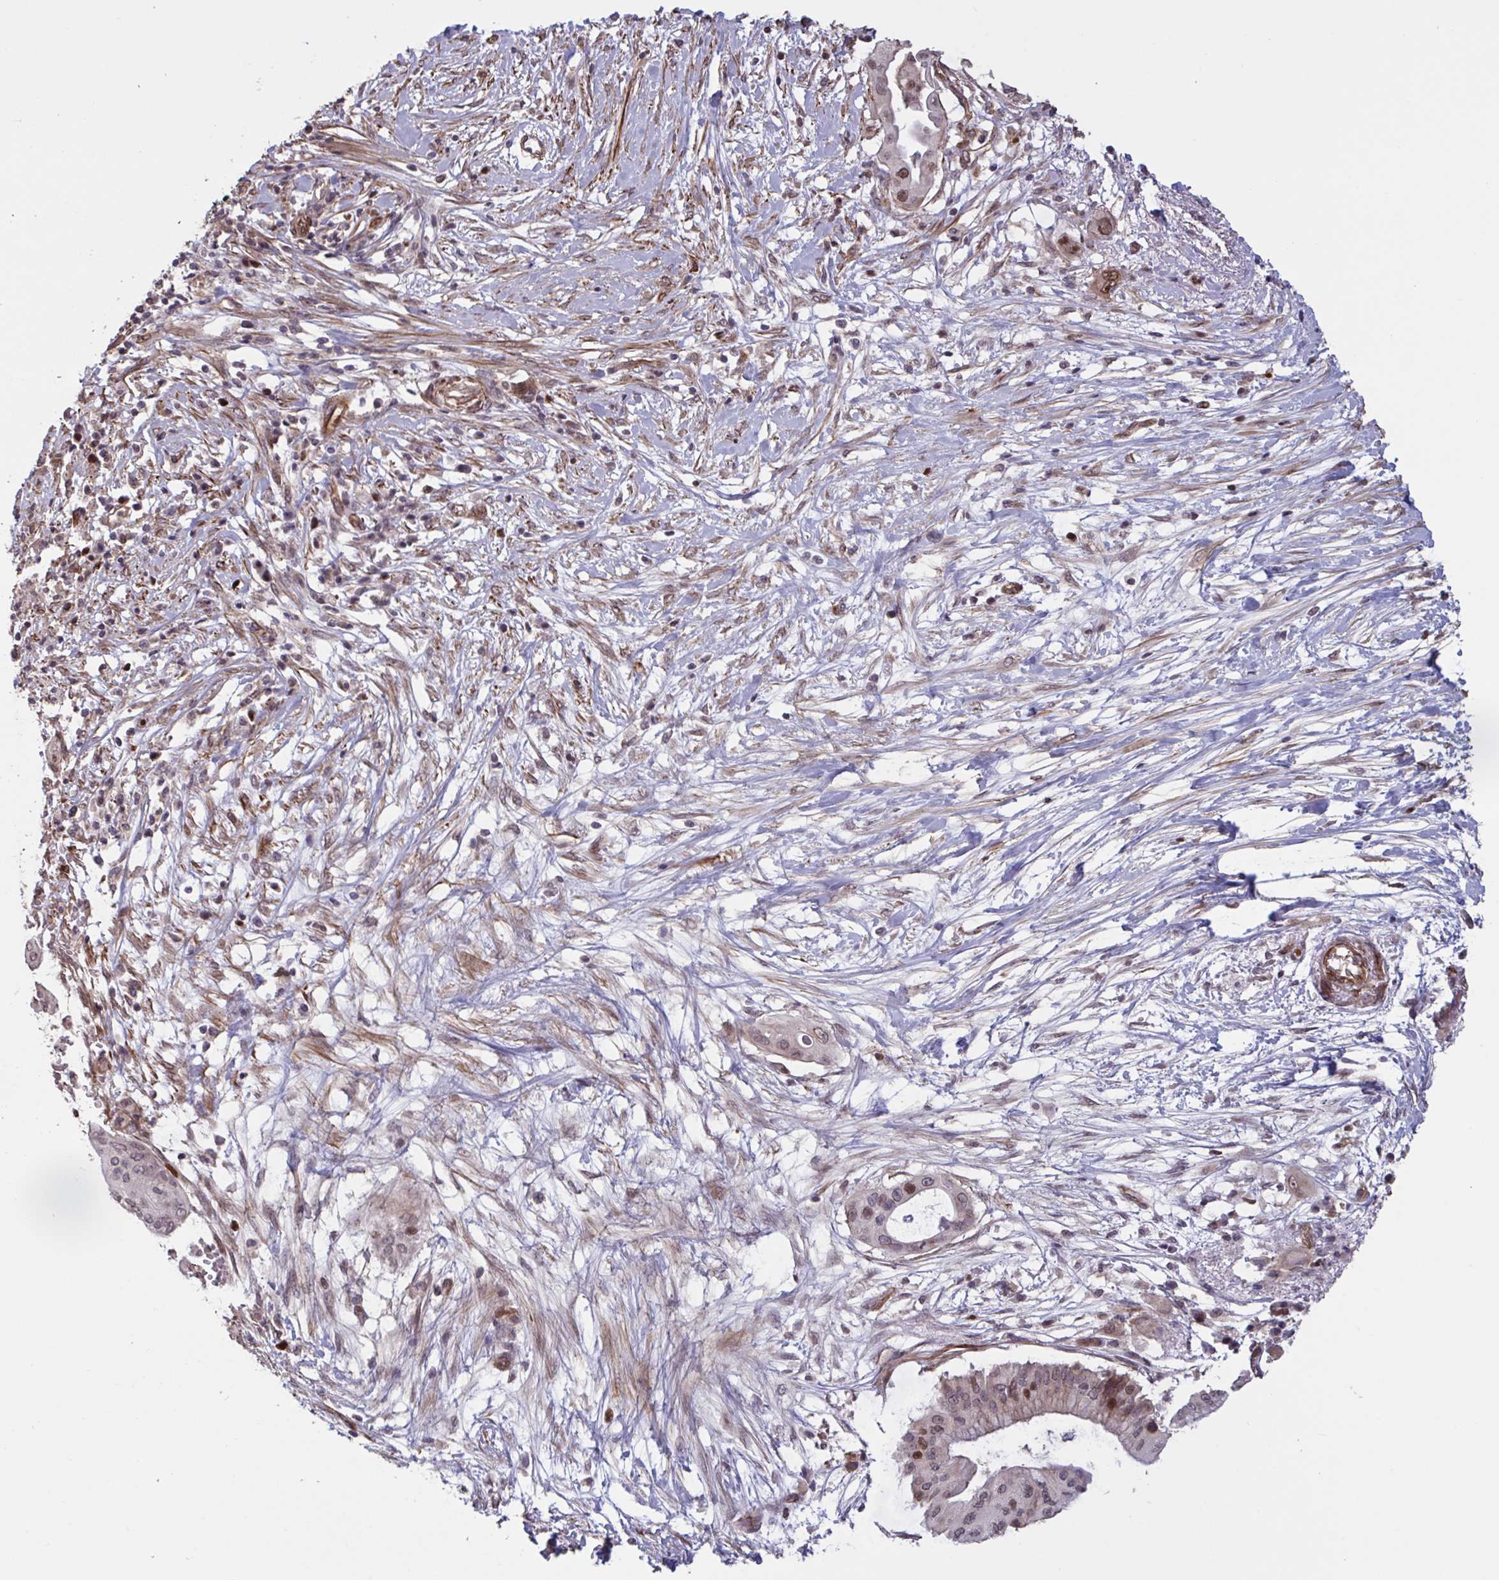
{"staining": {"intensity": "moderate", "quantity": "<25%", "location": "nuclear"}, "tissue": "pancreatic cancer", "cell_type": "Tumor cells", "image_type": "cancer", "snomed": [{"axis": "morphology", "description": "Adenocarcinoma, NOS"}, {"axis": "topography", "description": "Pancreas"}], "caption": "Immunohistochemistry (IHC) of human adenocarcinoma (pancreatic) demonstrates low levels of moderate nuclear staining in about <25% of tumor cells.", "gene": "IPO5", "patient": {"sex": "male", "age": 68}}